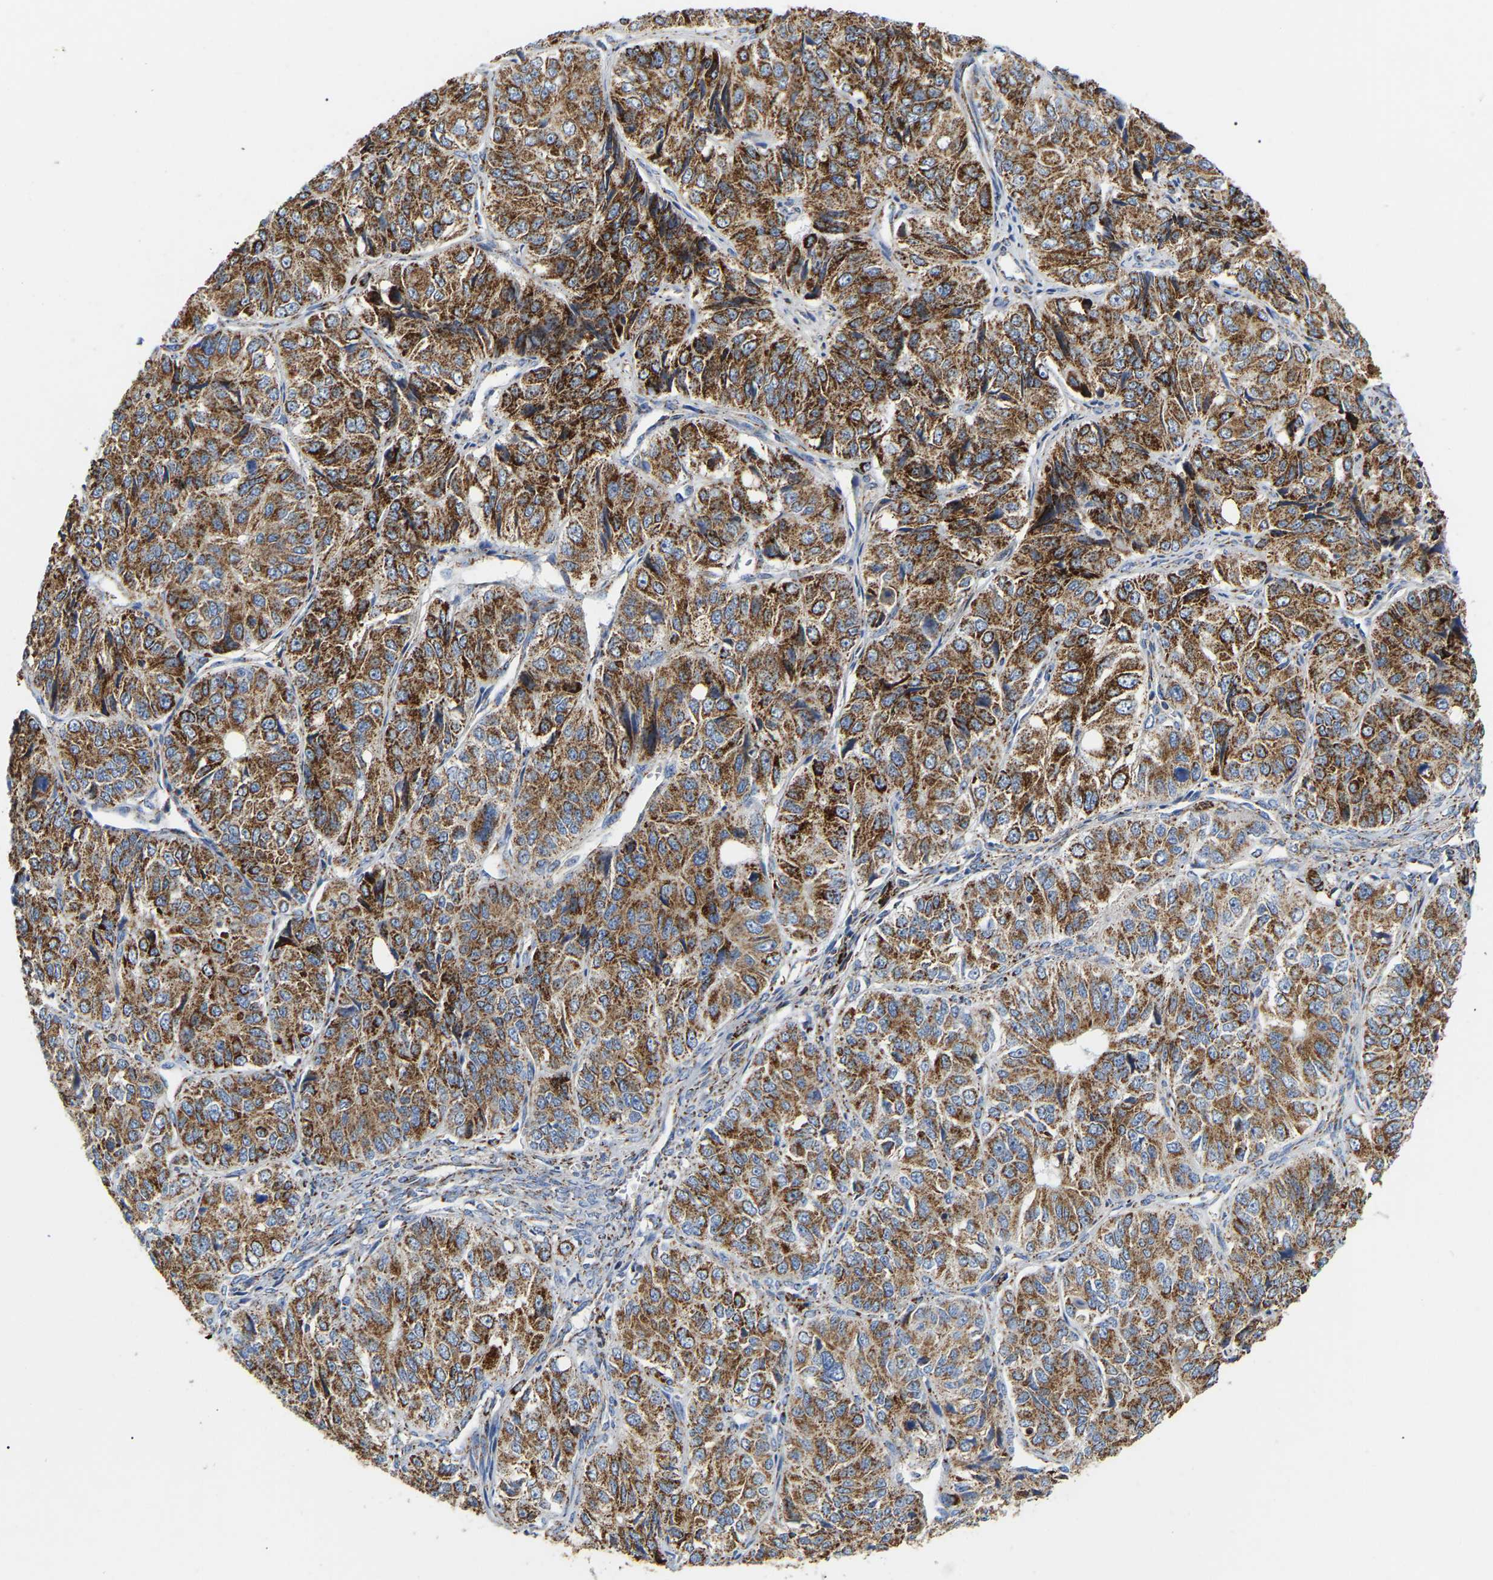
{"staining": {"intensity": "moderate", "quantity": ">75%", "location": "cytoplasmic/membranous"}, "tissue": "ovarian cancer", "cell_type": "Tumor cells", "image_type": "cancer", "snomed": [{"axis": "morphology", "description": "Carcinoma, endometroid"}, {"axis": "topography", "description": "Ovary"}], "caption": "The photomicrograph demonstrates immunohistochemical staining of ovarian endometroid carcinoma. There is moderate cytoplasmic/membranous staining is identified in approximately >75% of tumor cells.", "gene": "HIBADH", "patient": {"sex": "female", "age": 51}}